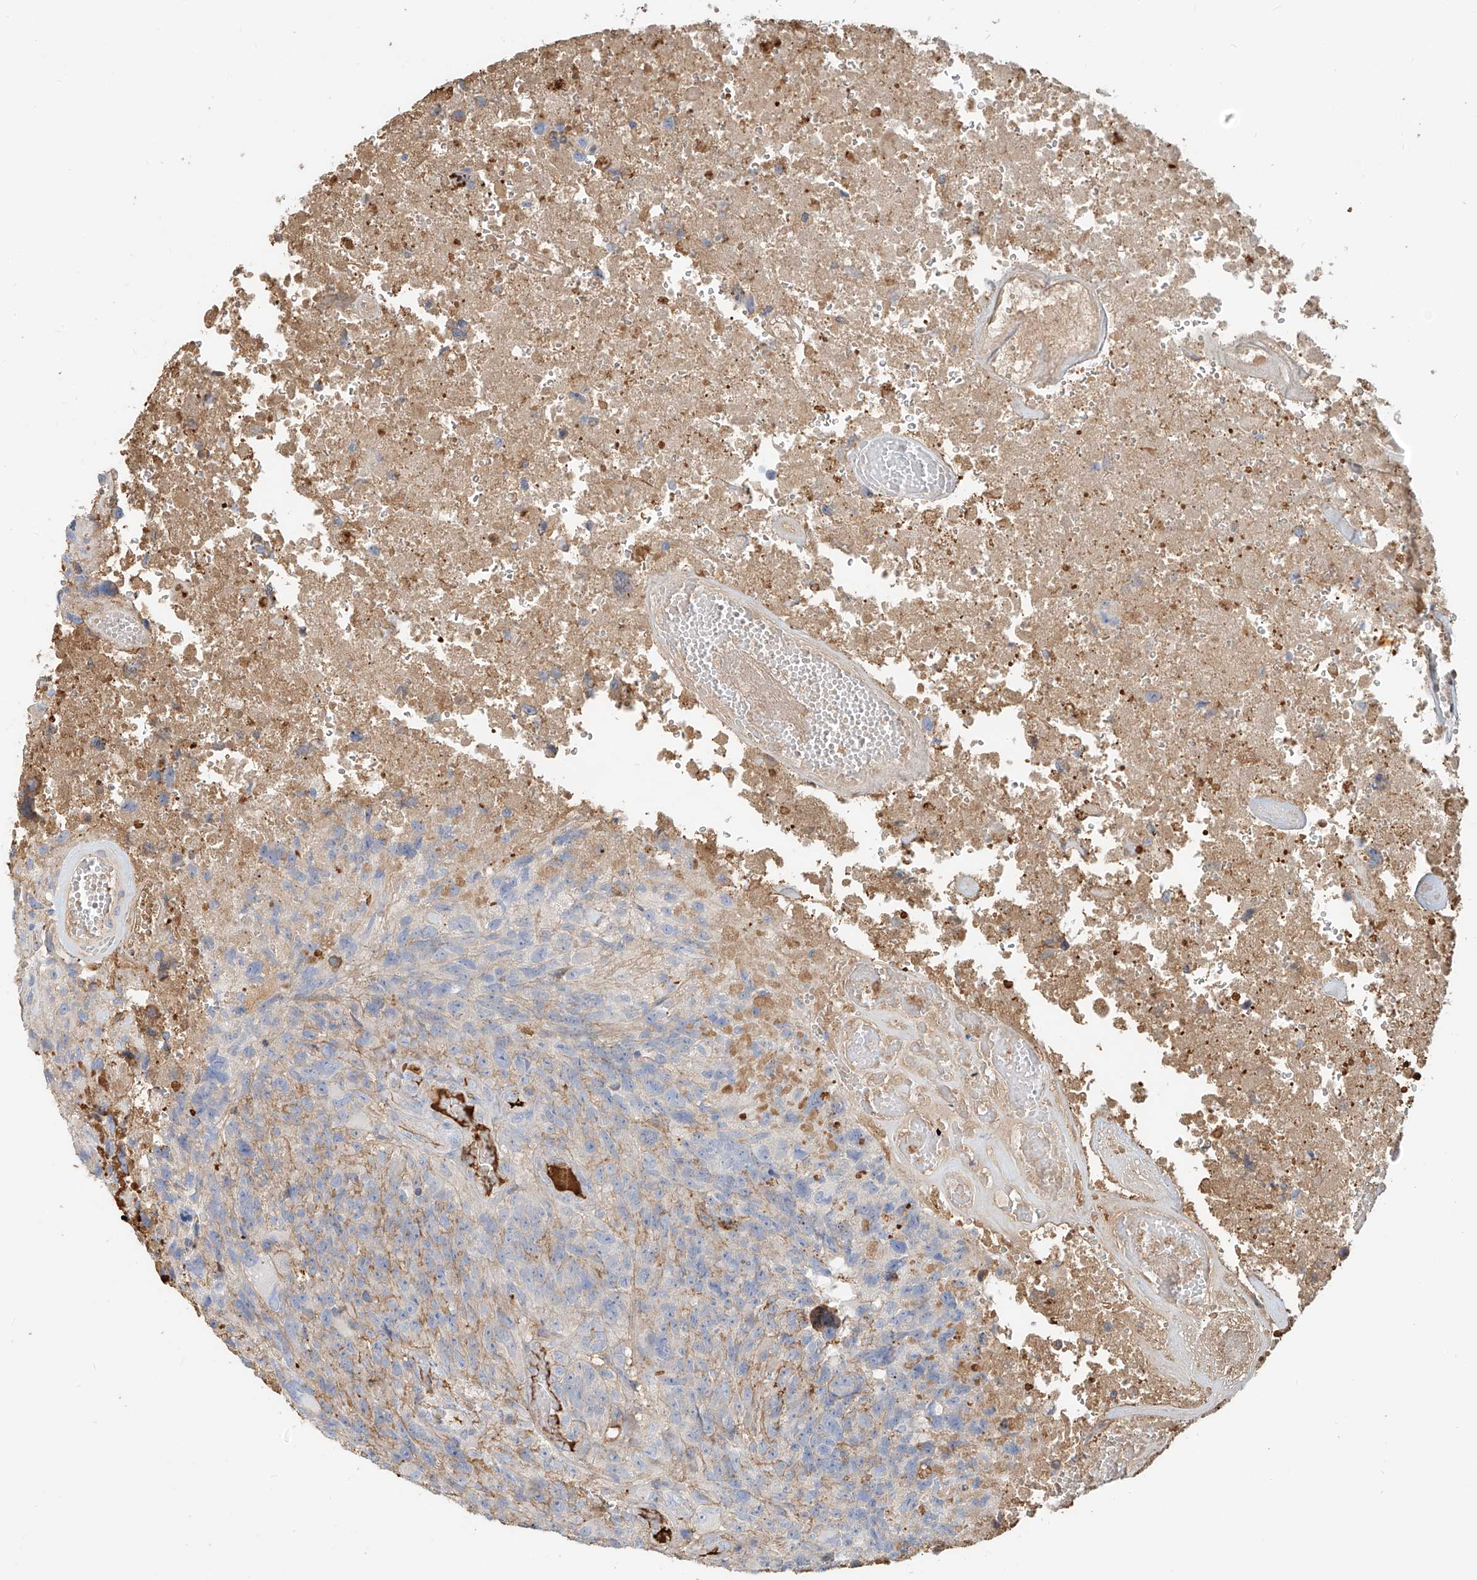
{"staining": {"intensity": "negative", "quantity": "none", "location": "none"}, "tissue": "glioma", "cell_type": "Tumor cells", "image_type": "cancer", "snomed": [{"axis": "morphology", "description": "Glioma, malignant, High grade"}, {"axis": "topography", "description": "Brain"}], "caption": "Immunohistochemistry (IHC) histopathology image of neoplastic tissue: human high-grade glioma (malignant) stained with DAB (3,3'-diaminobenzidine) reveals no significant protein positivity in tumor cells.", "gene": "ZFP30", "patient": {"sex": "male", "age": 69}}